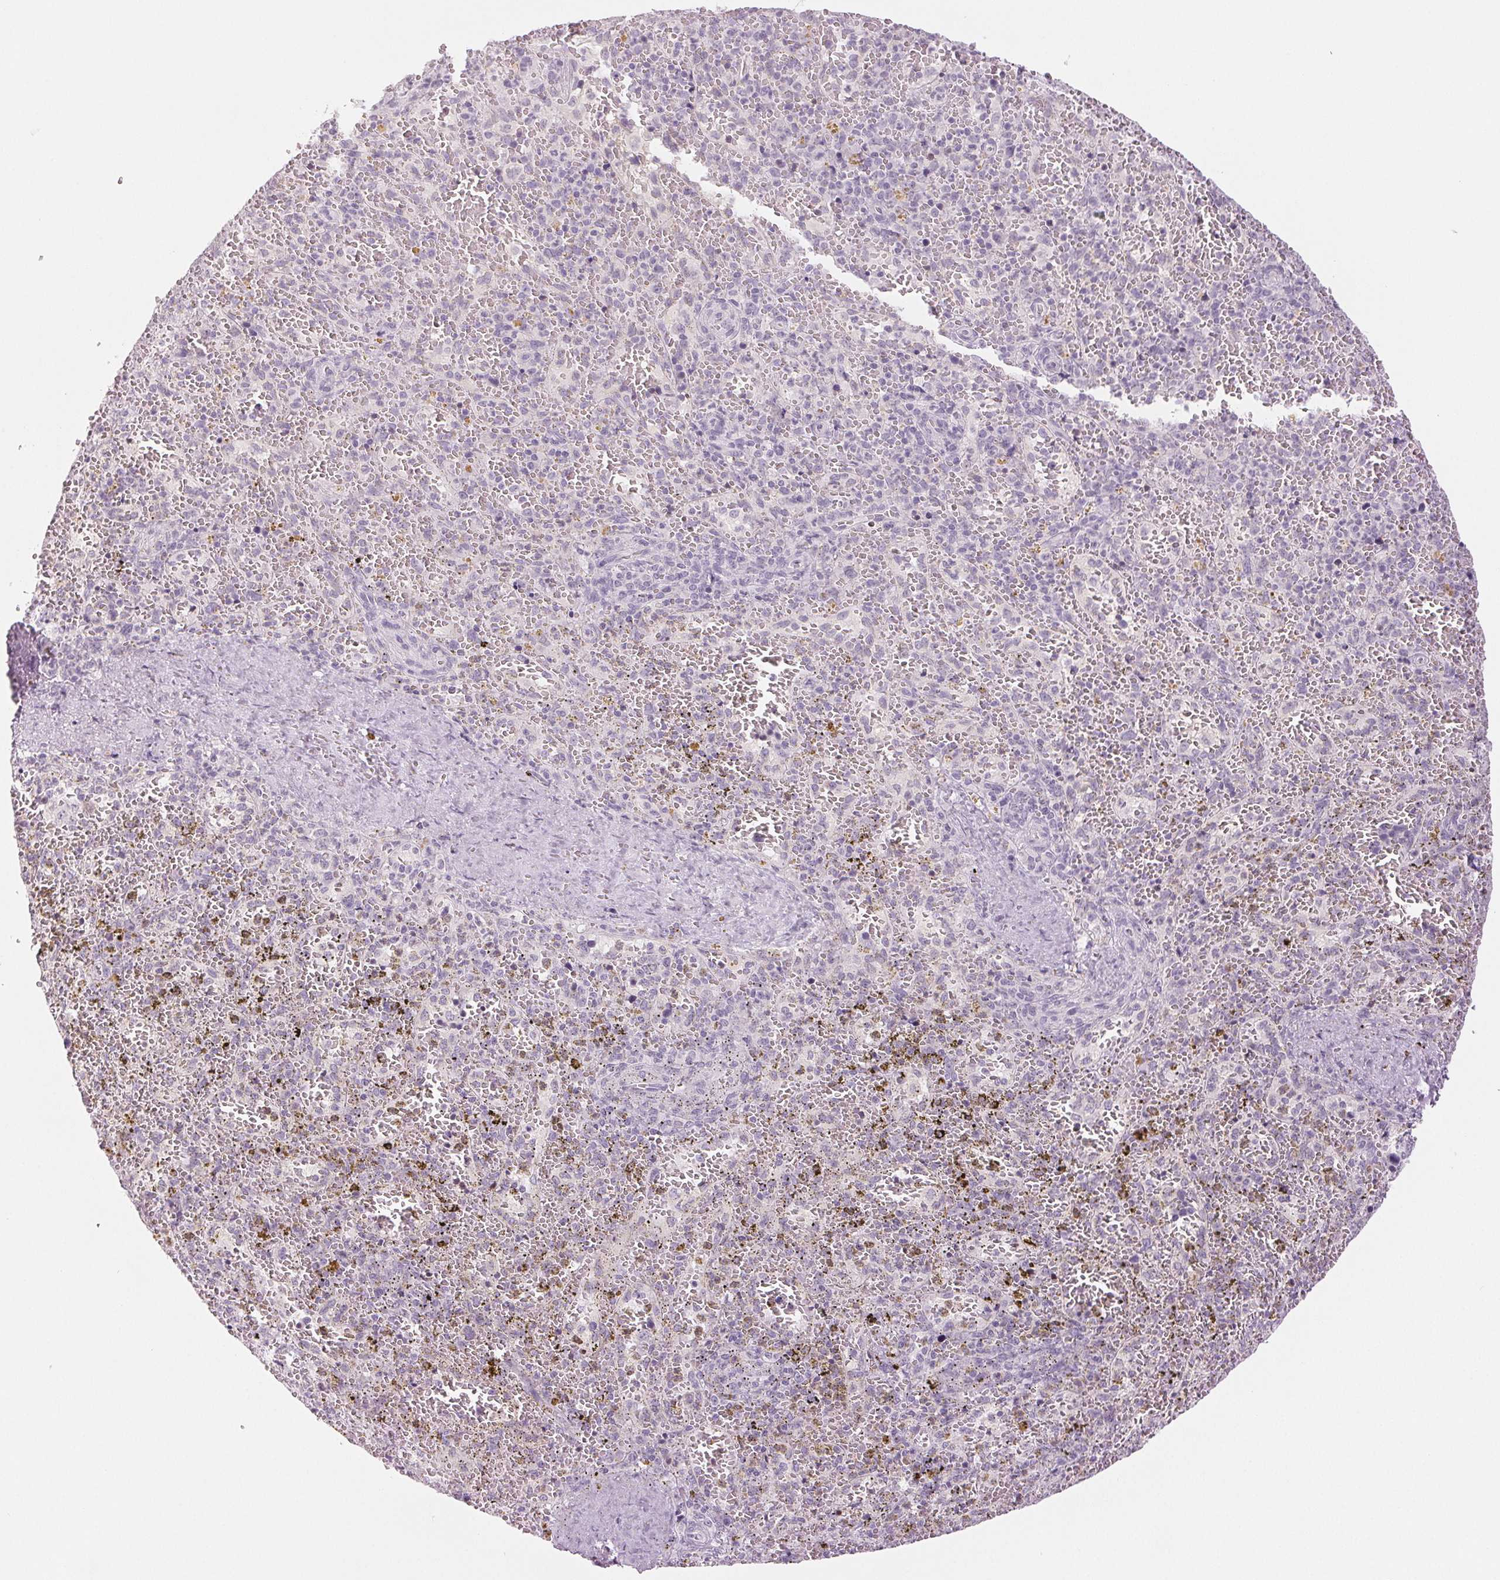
{"staining": {"intensity": "negative", "quantity": "none", "location": "none"}, "tissue": "spleen", "cell_type": "Cells in red pulp", "image_type": "normal", "snomed": [{"axis": "morphology", "description": "Normal tissue, NOS"}, {"axis": "topography", "description": "Spleen"}], "caption": "Cells in red pulp show no significant staining in unremarkable spleen. (Stains: DAB immunohistochemistry (IHC) with hematoxylin counter stain, Microscopy: brightfield microscopy at high magnification).", "gene": "EHHADH", "patient": {"sex": "female", "age": 50}}